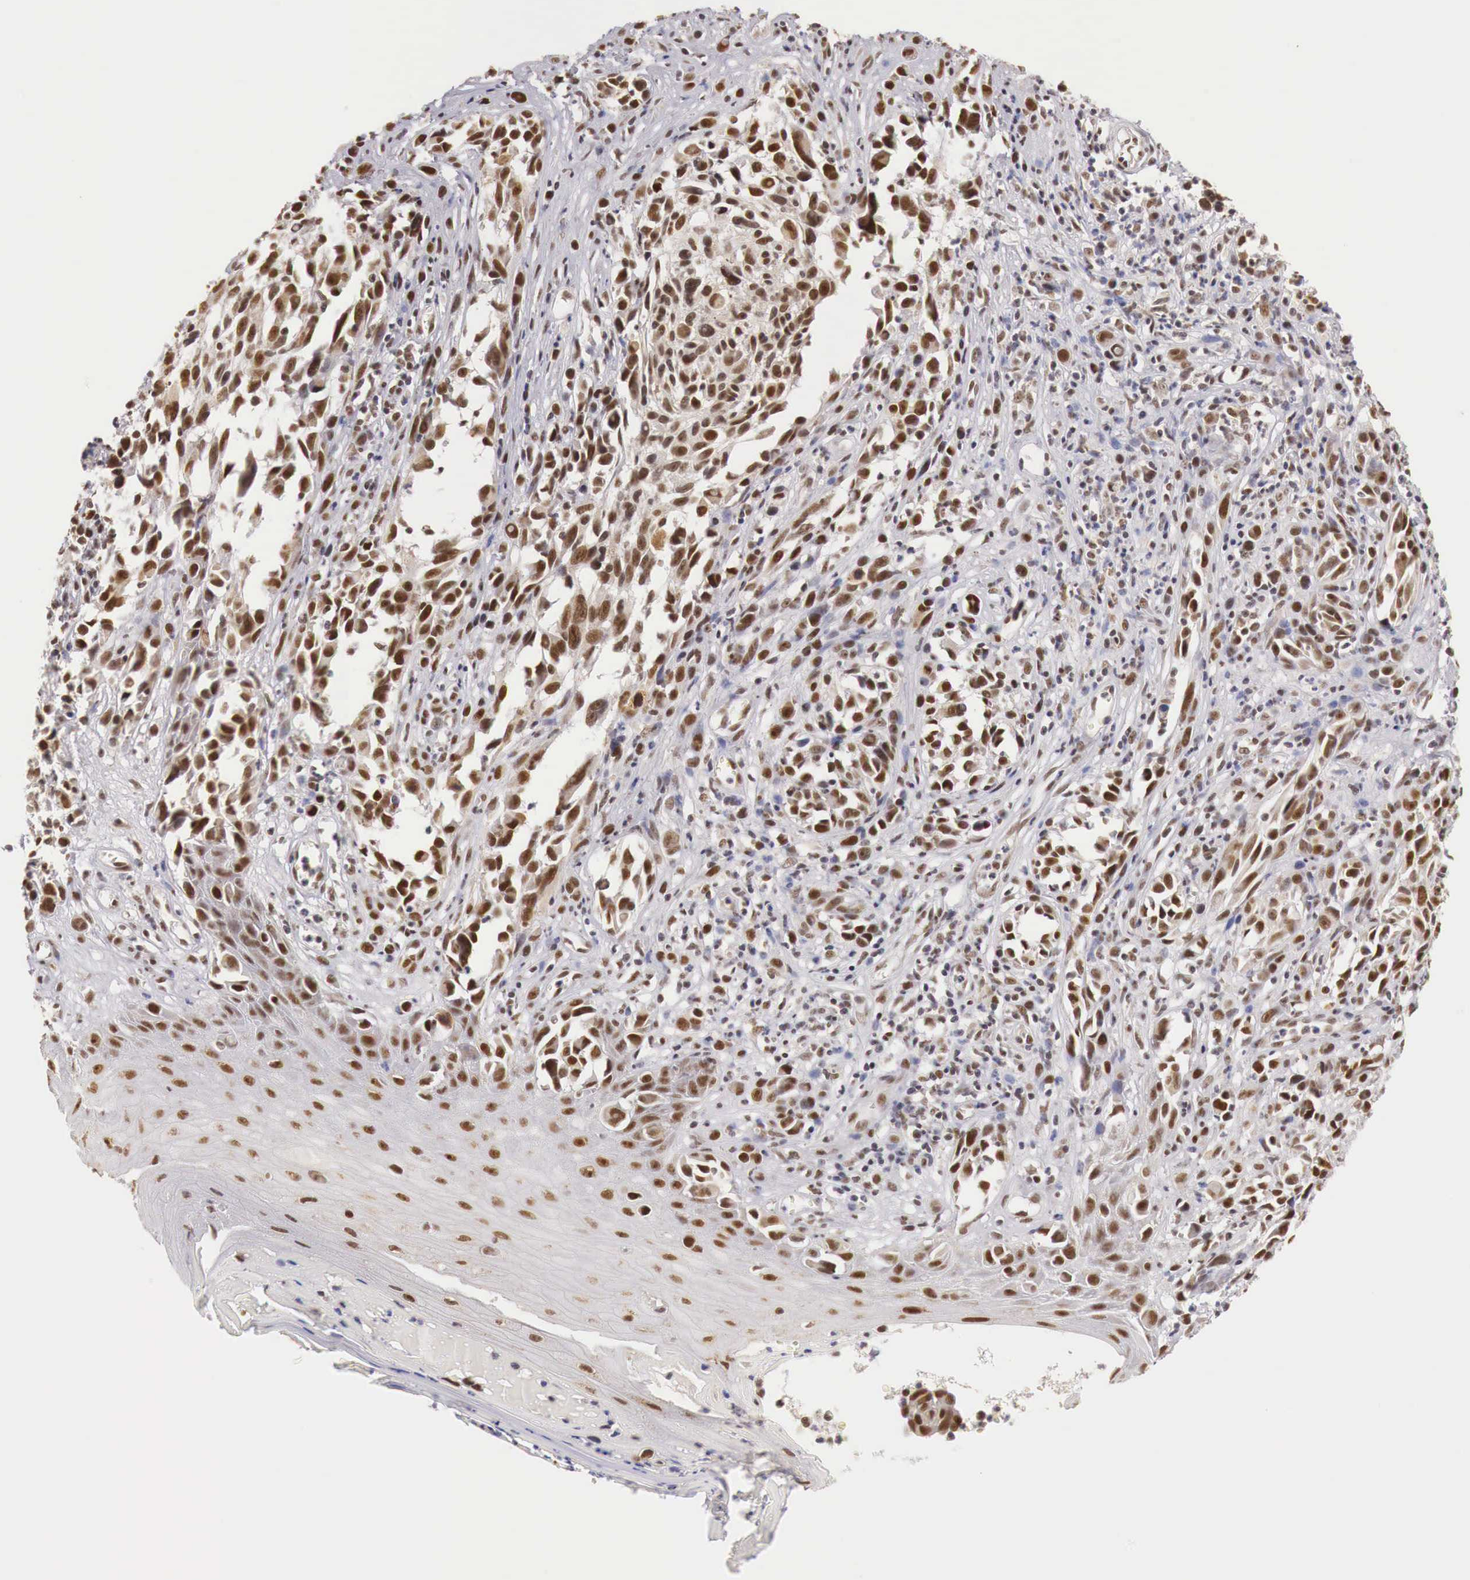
{"staining": {"intensity": "moderate", "quantity": ">75%", "location": "cytoplasmic/membranous,nuclear"}, "tissue": "melanoma", "cell_type": "Tumor cells", "image_type": "cancer", "snomed": [{"axis": "morphology", "description": "Malignant melanoma, NOS"}, {"axis": "topography", "description": "Skin"}], "caption": "Immunohistochemical staining of human malignant melanoma exhibits medium levels of moderate cytoplasmic/membranous and nuclear protein positivity in approximately >75% of tumor cells.", "gene": "GPKOW", "patient": {"sex": "female", "age": 82}}